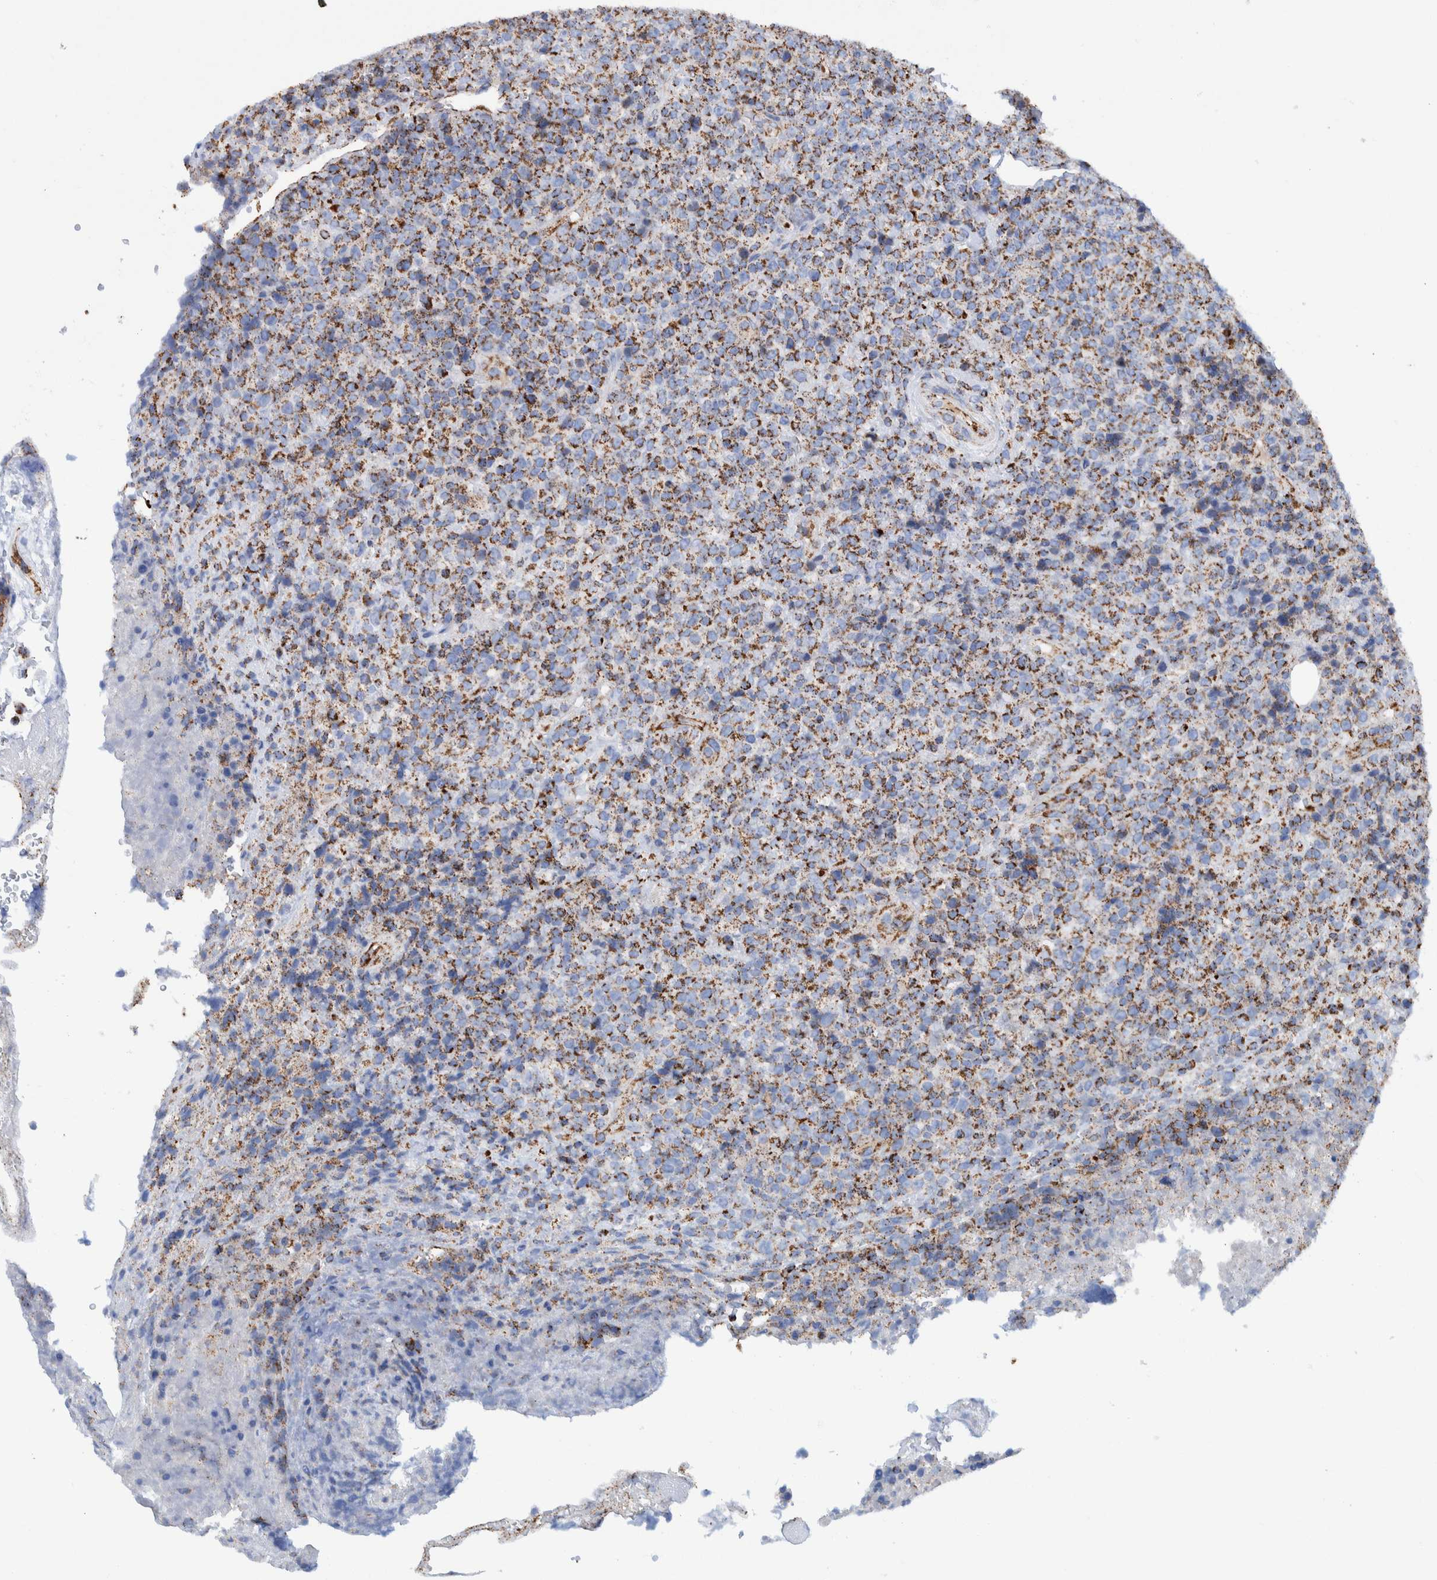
{"staining": {"intensity": "moderate", "quantity": ">75%", "location": "cytoplasmic/membranous"}, "tissue": "lymphoma", "cell_type": "Tumor cells", "image_type": "cancer", "snomed": [{"axis": "morphology", "description": "Malignant lymphoma, non-Hodgkin's type, High grade"}, {"axis": "topography", "description": "Lymph node"}], "caption": "A high-resolution photomicrograph shows immunohistochemistry (IHC) staining of high-grade malignant lymphoma, non-Hodgkin's type, which exhibits moderate cytoplasmic/membranous positivity in approximately >75% of tumor cells.", "gene": "DECR1", "patient": {"sex": "male", "age": 13}}